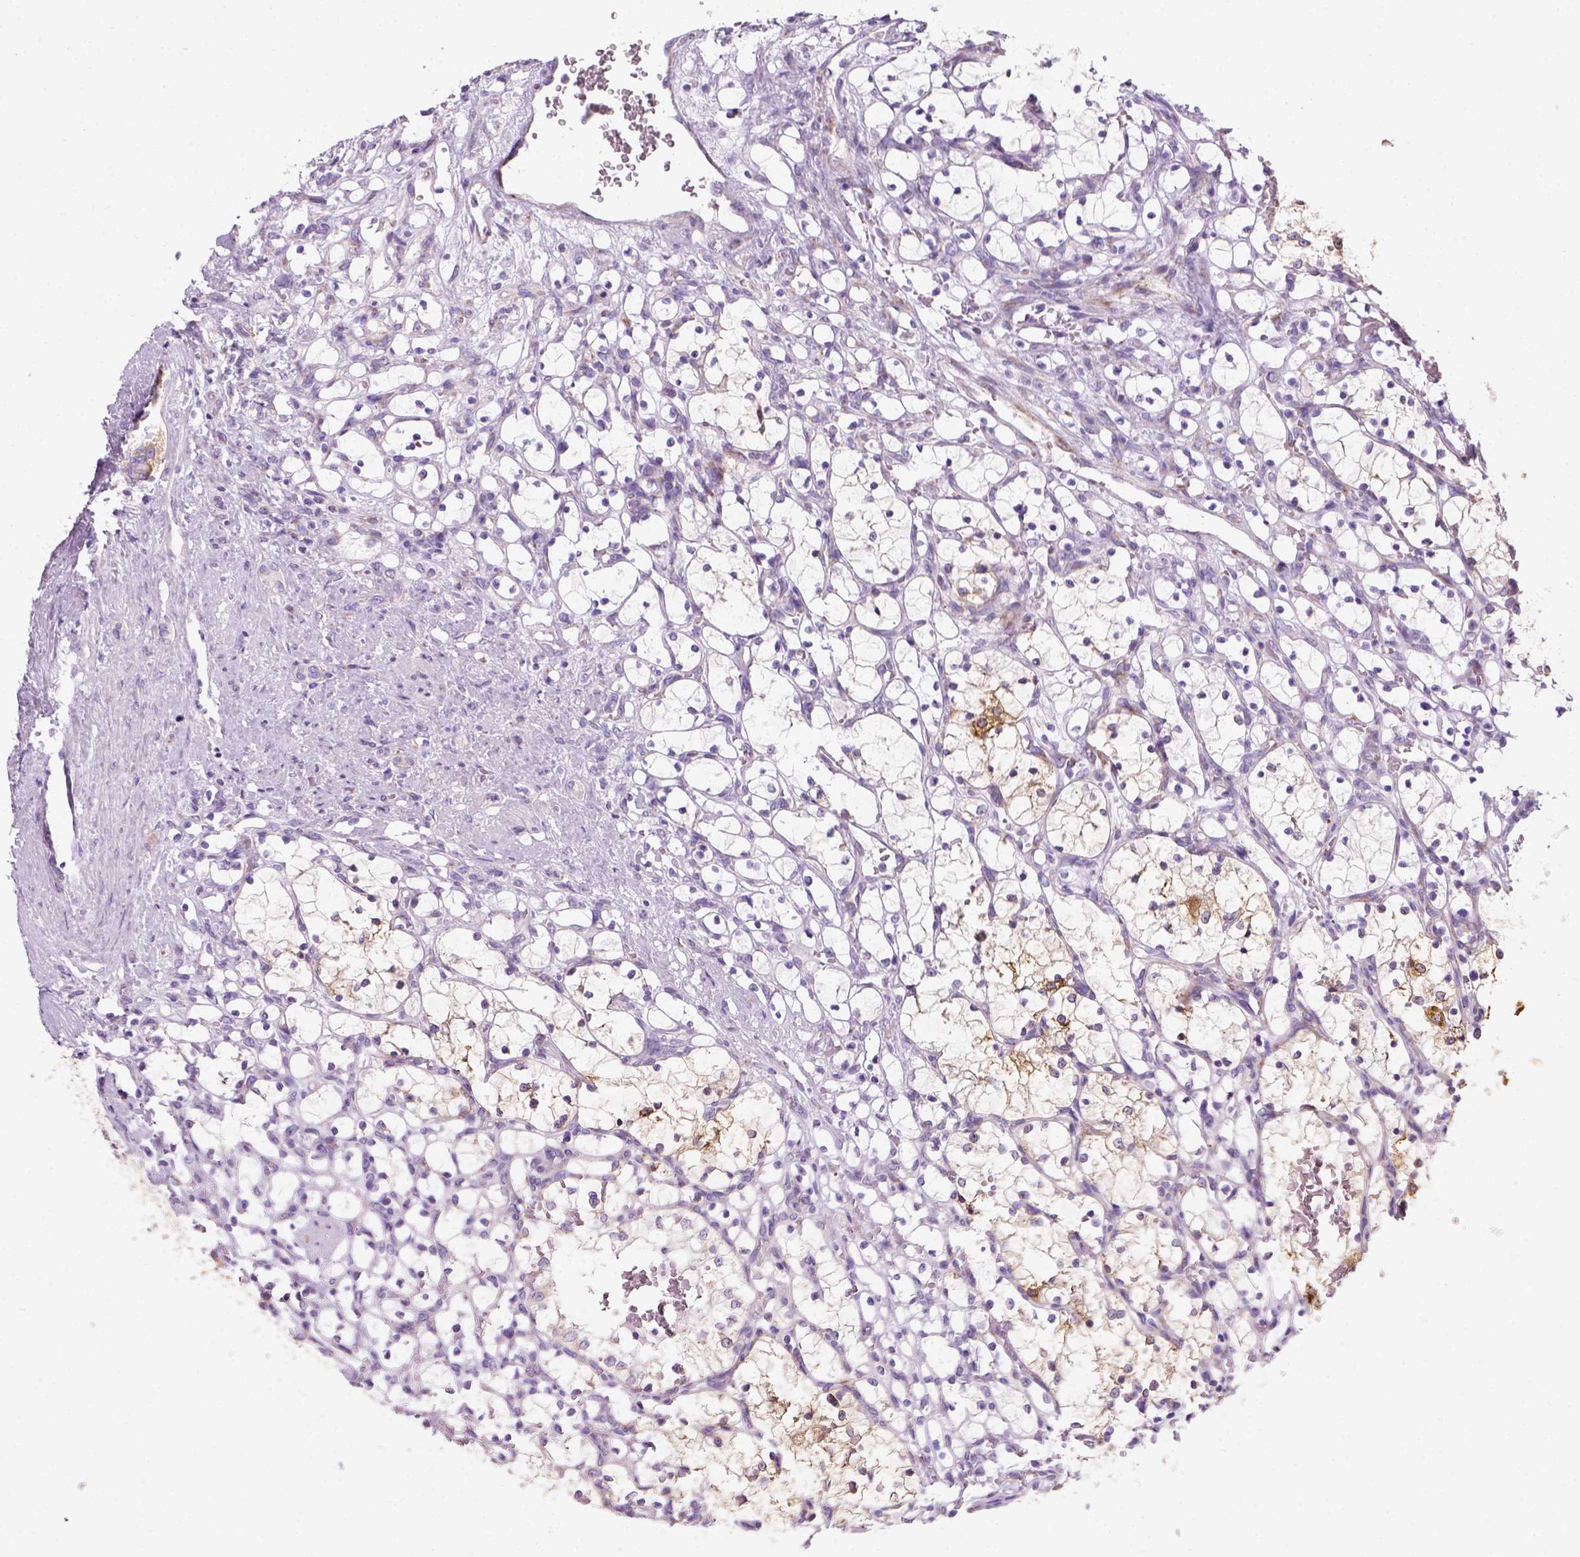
{"staining": {"intensity": "moderate", "quantity": "<25%", "location": "cytoplasmic/membranous"}, "tissue": "renal cancer", "cell_type": "Tumor cells", "image_type": "cancer", "snomed": [{"axis": "morphology", "description": "Adenocarcinoma, NOS"}, {"axis": "topography", "description": "Kidney"}], "caption": "DAB (3,3'-diaminobenzidine) immunohistochemical staining of renal cancer exhibits moderate cytoplasmic/membranous protein staining in approximately <25% of tumor cells.", "gene": "CES2", "patient": {"sex": "female", "age": 69}}